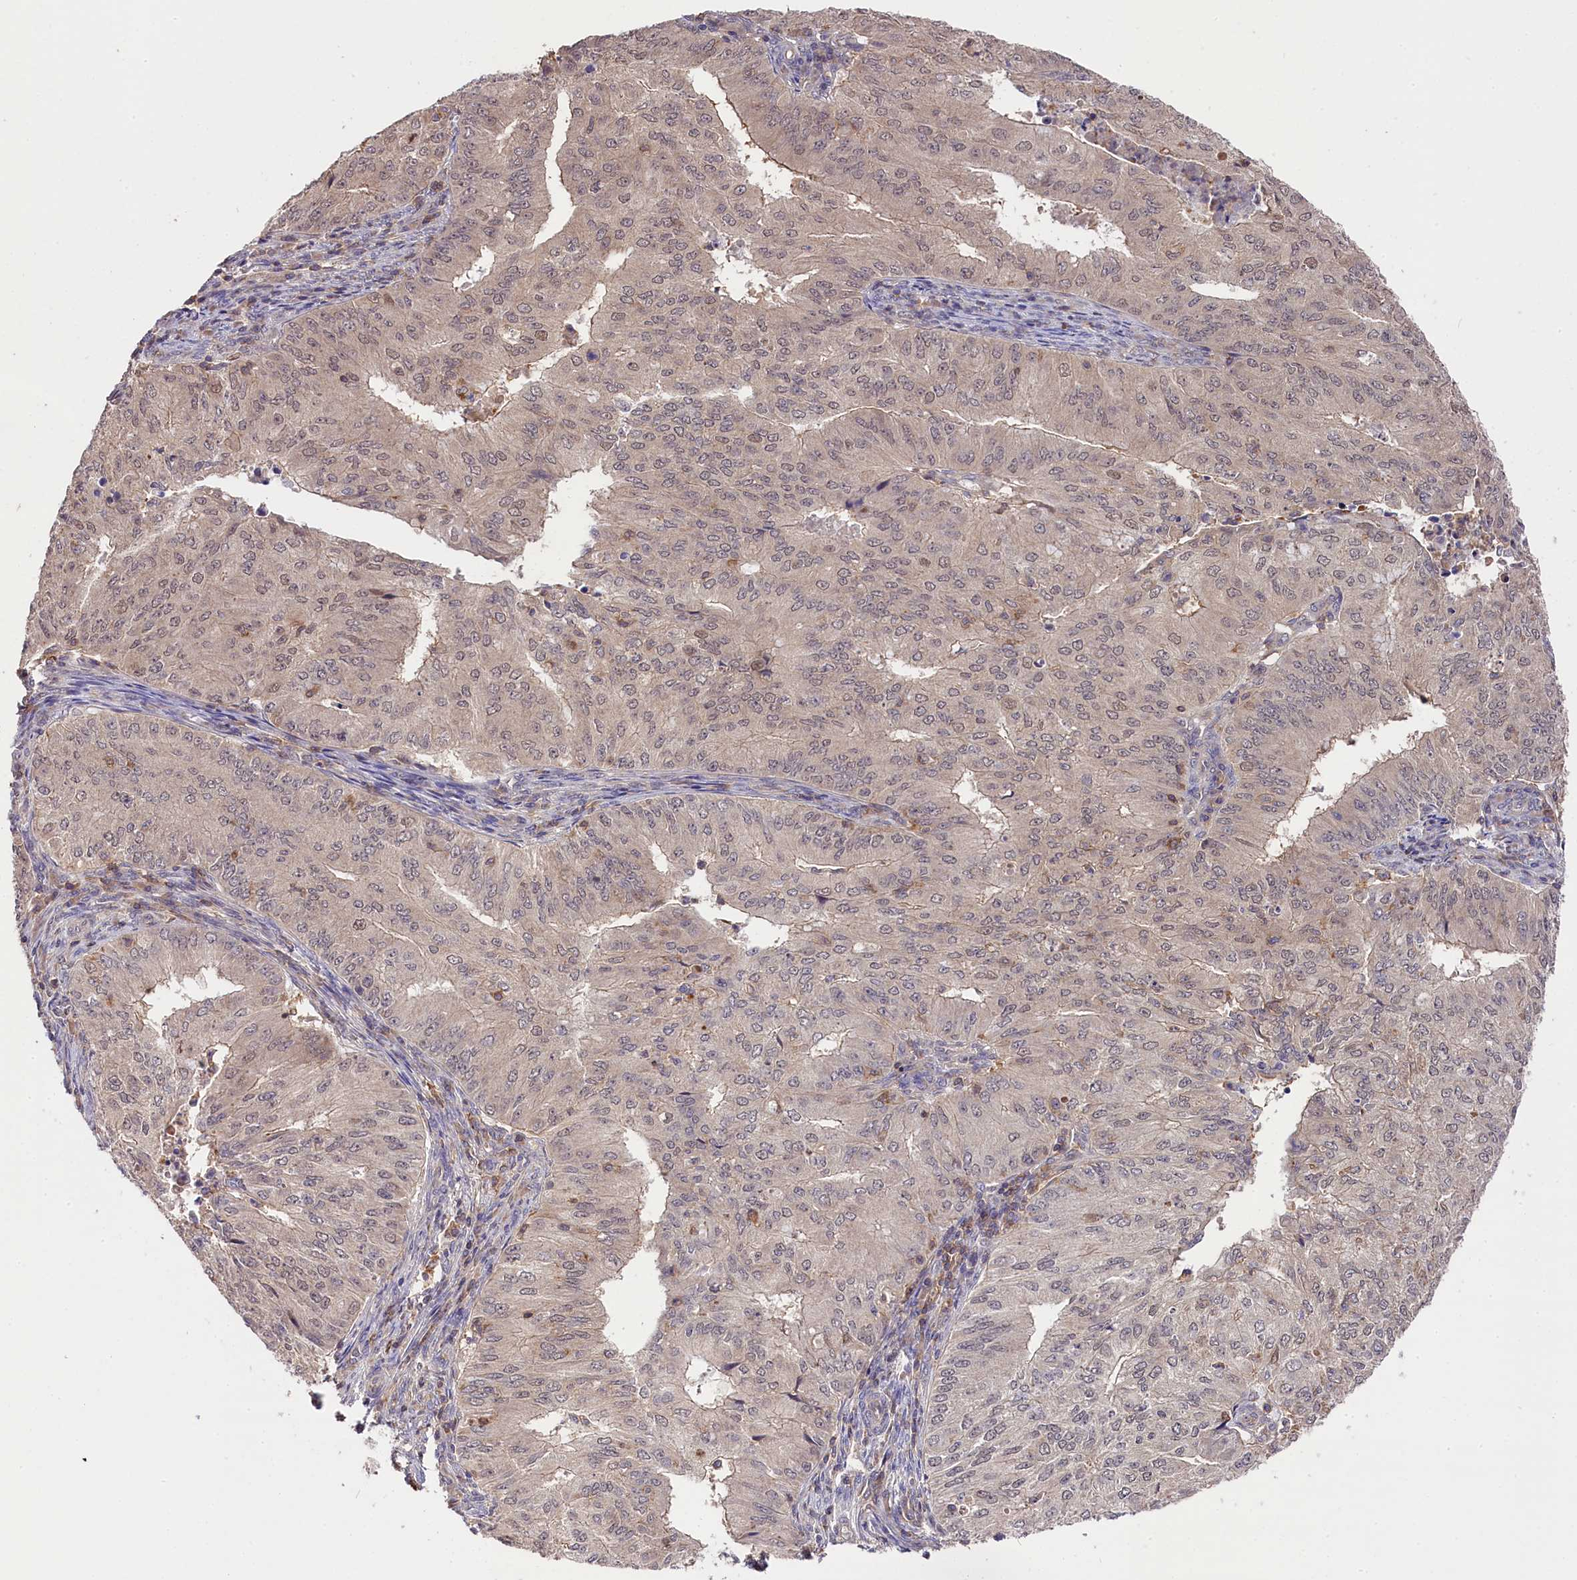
{"staining": {"intensity": "negative", "quantity": "none", "location": "none"}, "tissue": "endometrial cancer", "cell_type": "Tumor cells", "image_type": "cancer", "snomed": [{"axis": "morphology", "description": "Adenocarcinoma, NOS"}, {"axis": "topography", "description": "Endometrium"}], "caption": "Tumor cells are negative for brown protein staining in endometrial cancer.", "gene": "SKIDA1", "patient": {"sex": "female", "age": 50}}